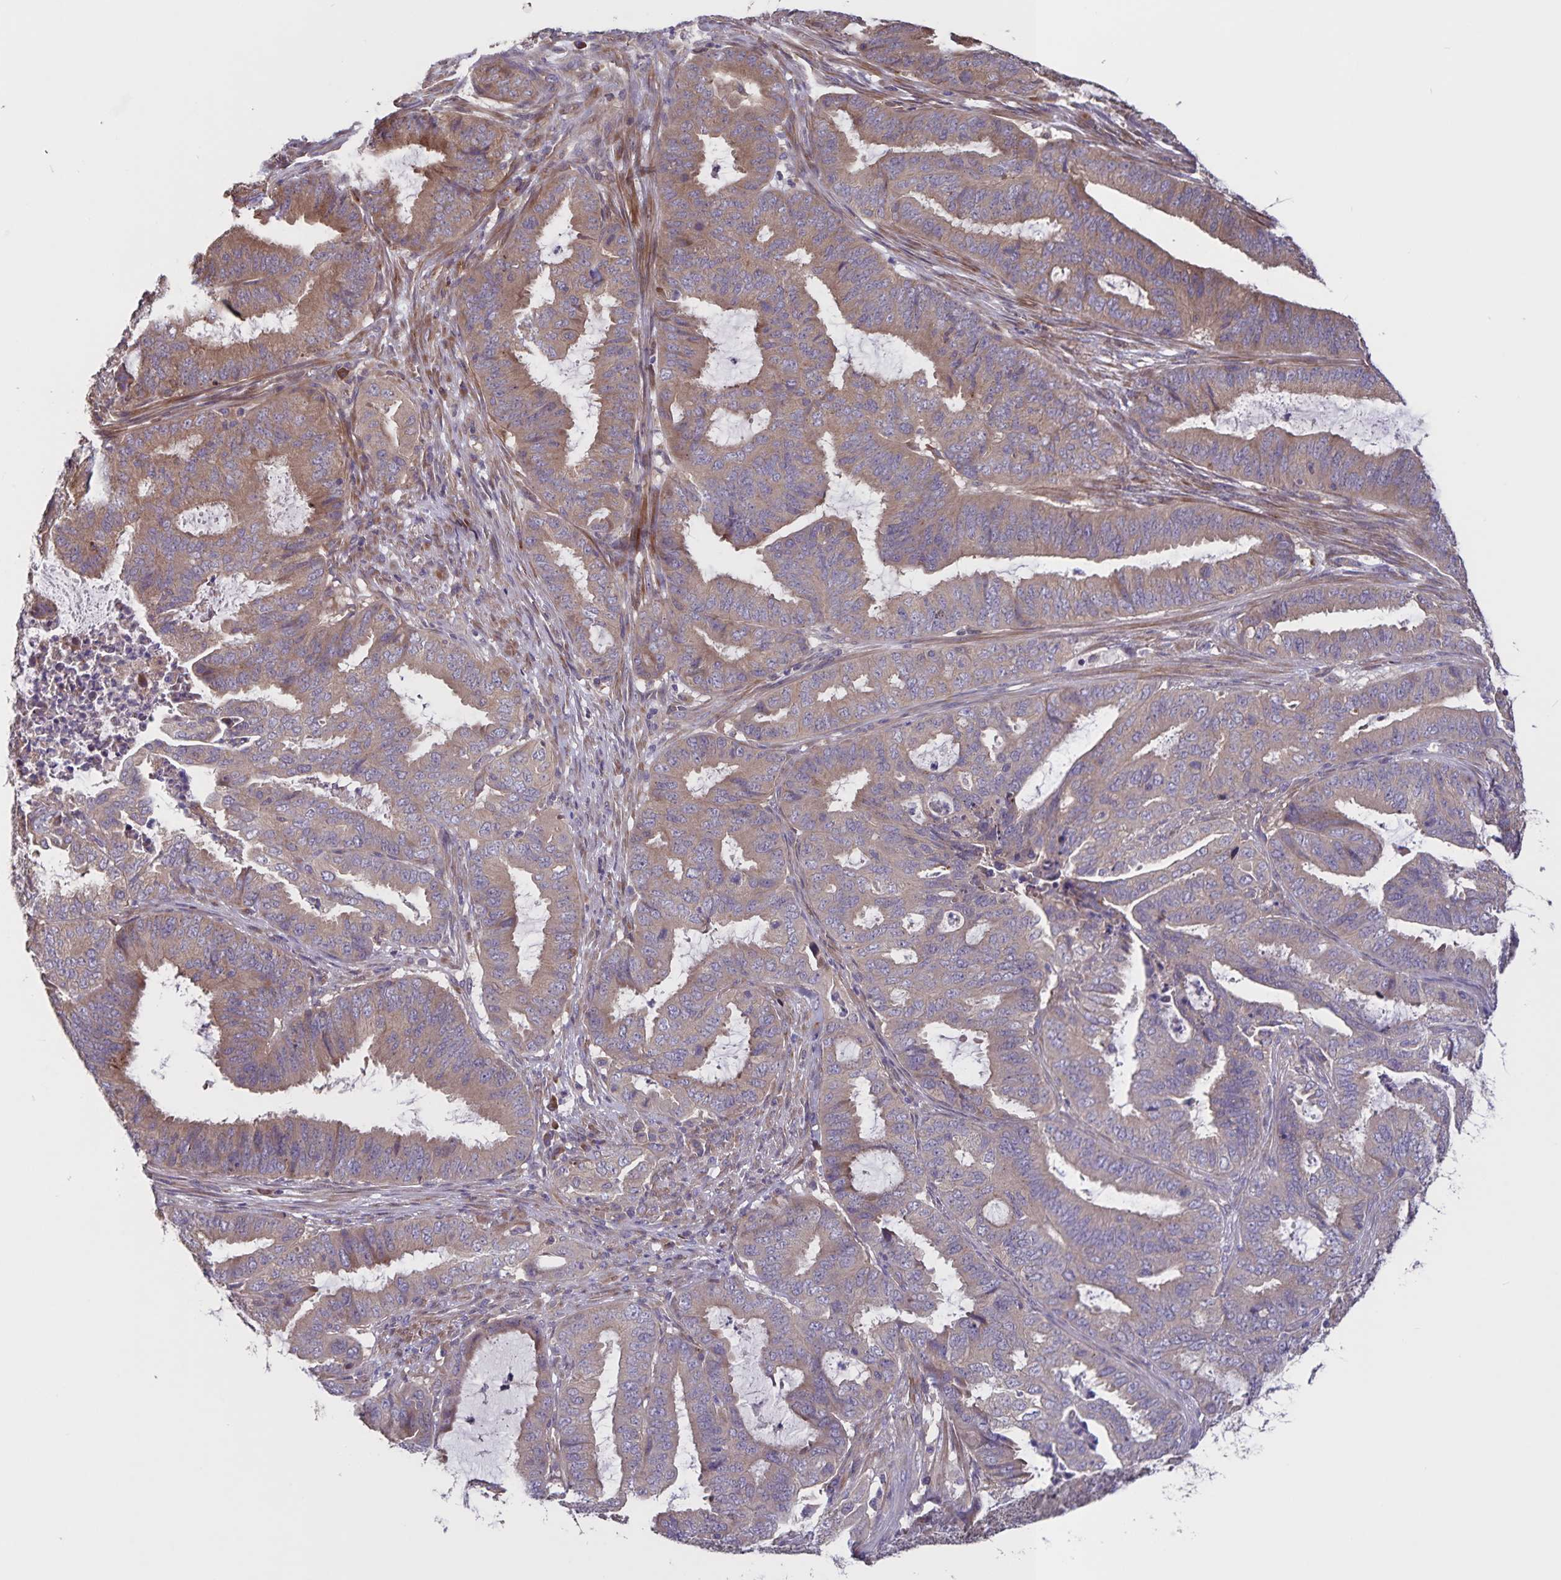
{"staining": {"intensity": "moderate", "quantity": ">75%", "location": "cytoplasmic/membranous"}, "tissue": "endometrial cancer", "cell_type": "Tumor cells", "image_type": "cancer", "snomed": [{"axis": "morphology", "description": "Adenocarcinoma, NOS"}, {"axis": "topography", "description": "Endometrium"}], "caption": "Immunohistochemical staining of adenocarcinoma (endometrial) exhibits medium levels of moderate cytoplasmic/membranous positivity in about >75% of tumor cells. (brown staining indicates protein expression, while blue staining denotes nuclei).", "gene": "FBXL16", "patient": {"sex": "female", "age": 51}}